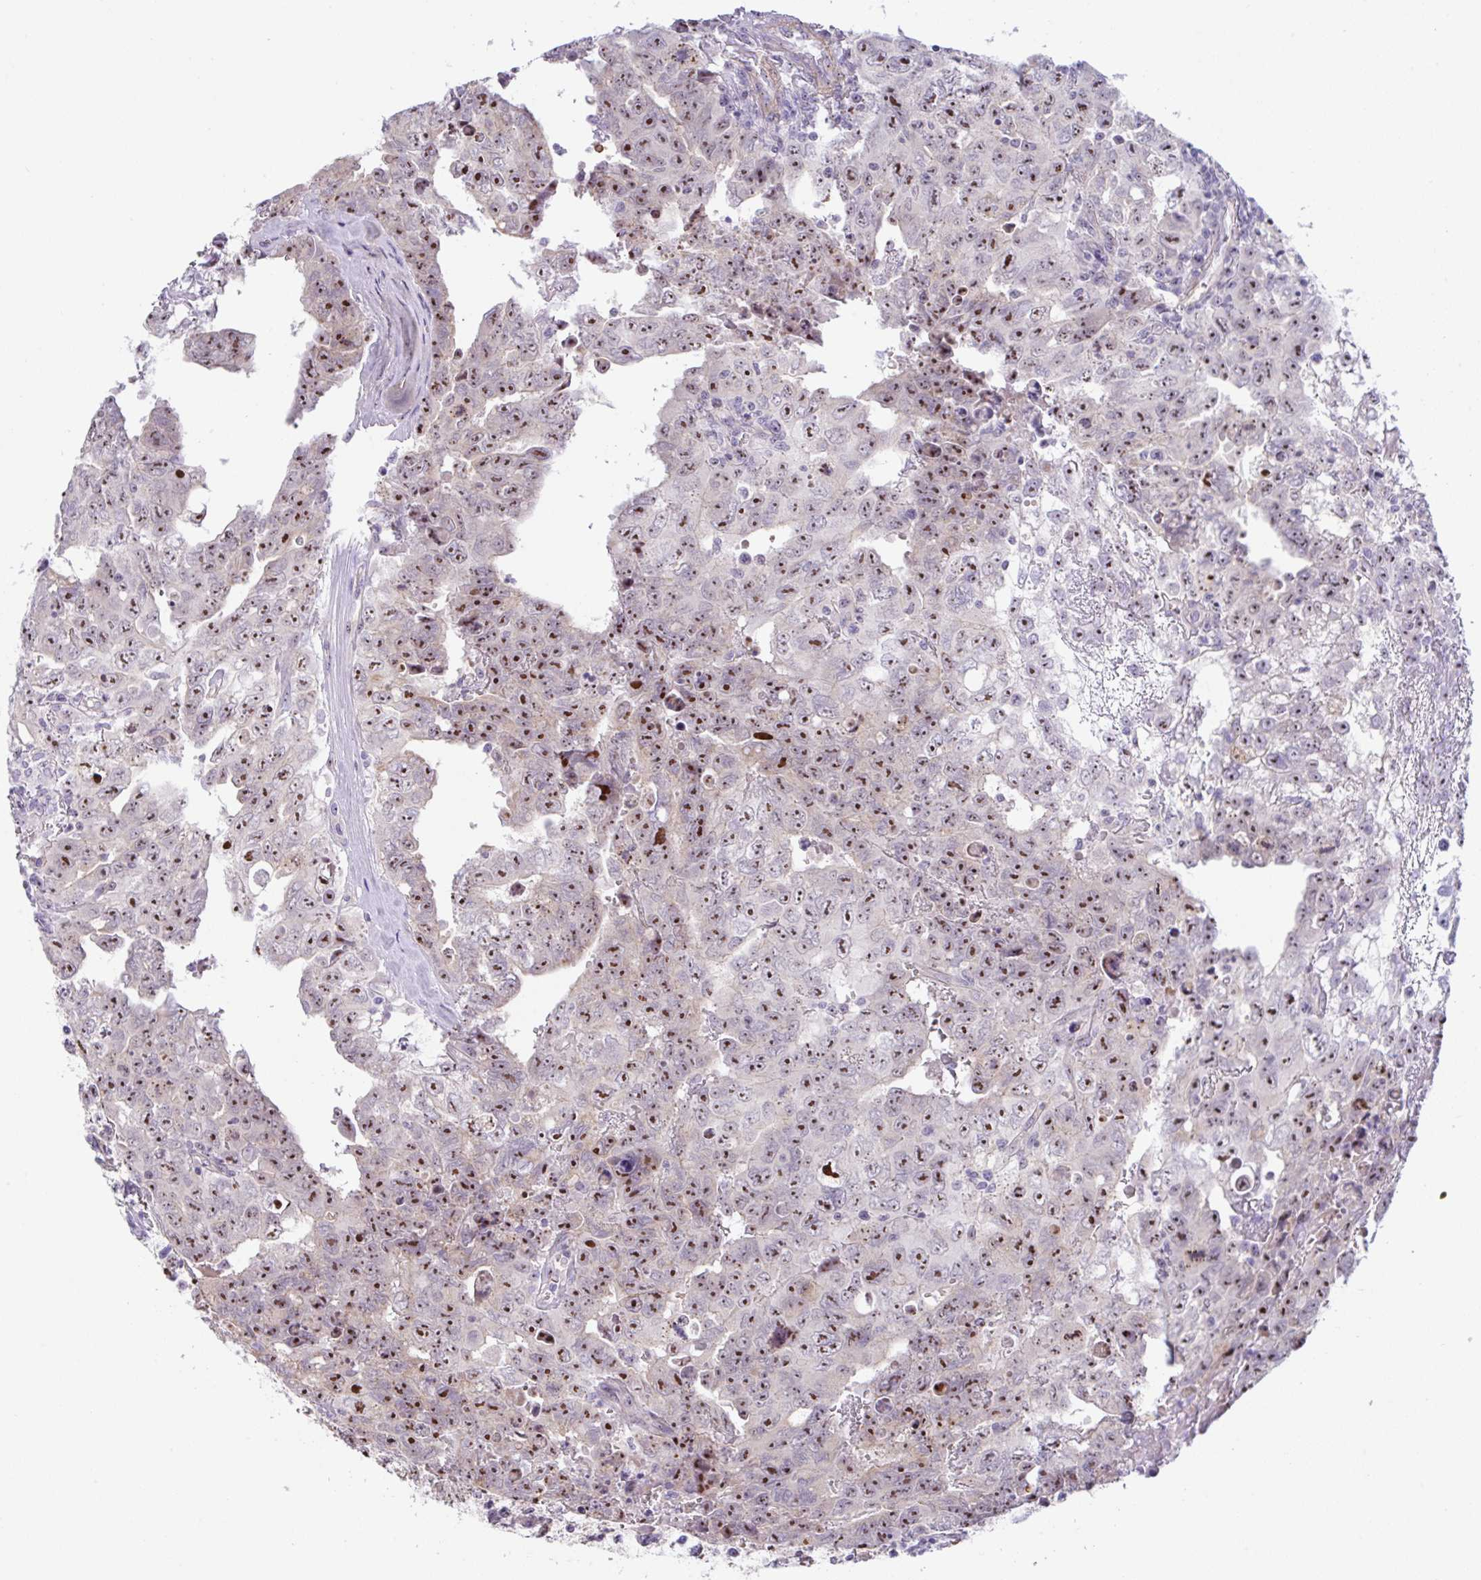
{"staining": {"intensity": "strong", "quantity": ">75%", "location": "nuclear"}, "tissue": "testis cancer", "cell_type": "Tumor cells", "image_type": "cancer", "snomed": [{"axis": "morphology", "description": "Carcinoma, Embryonal, NOS"}, {"axis": "topography", "description": "Testis"}], "caption": "A brown stain highlights strong nuclear expression of a protein in testis cancer (embryonal carcinoma) tumor cells. (IHC, brightfield microscopy, high magnification).", "gene": "MXRA8", "patient": {"sex": "male", "age": 24}}